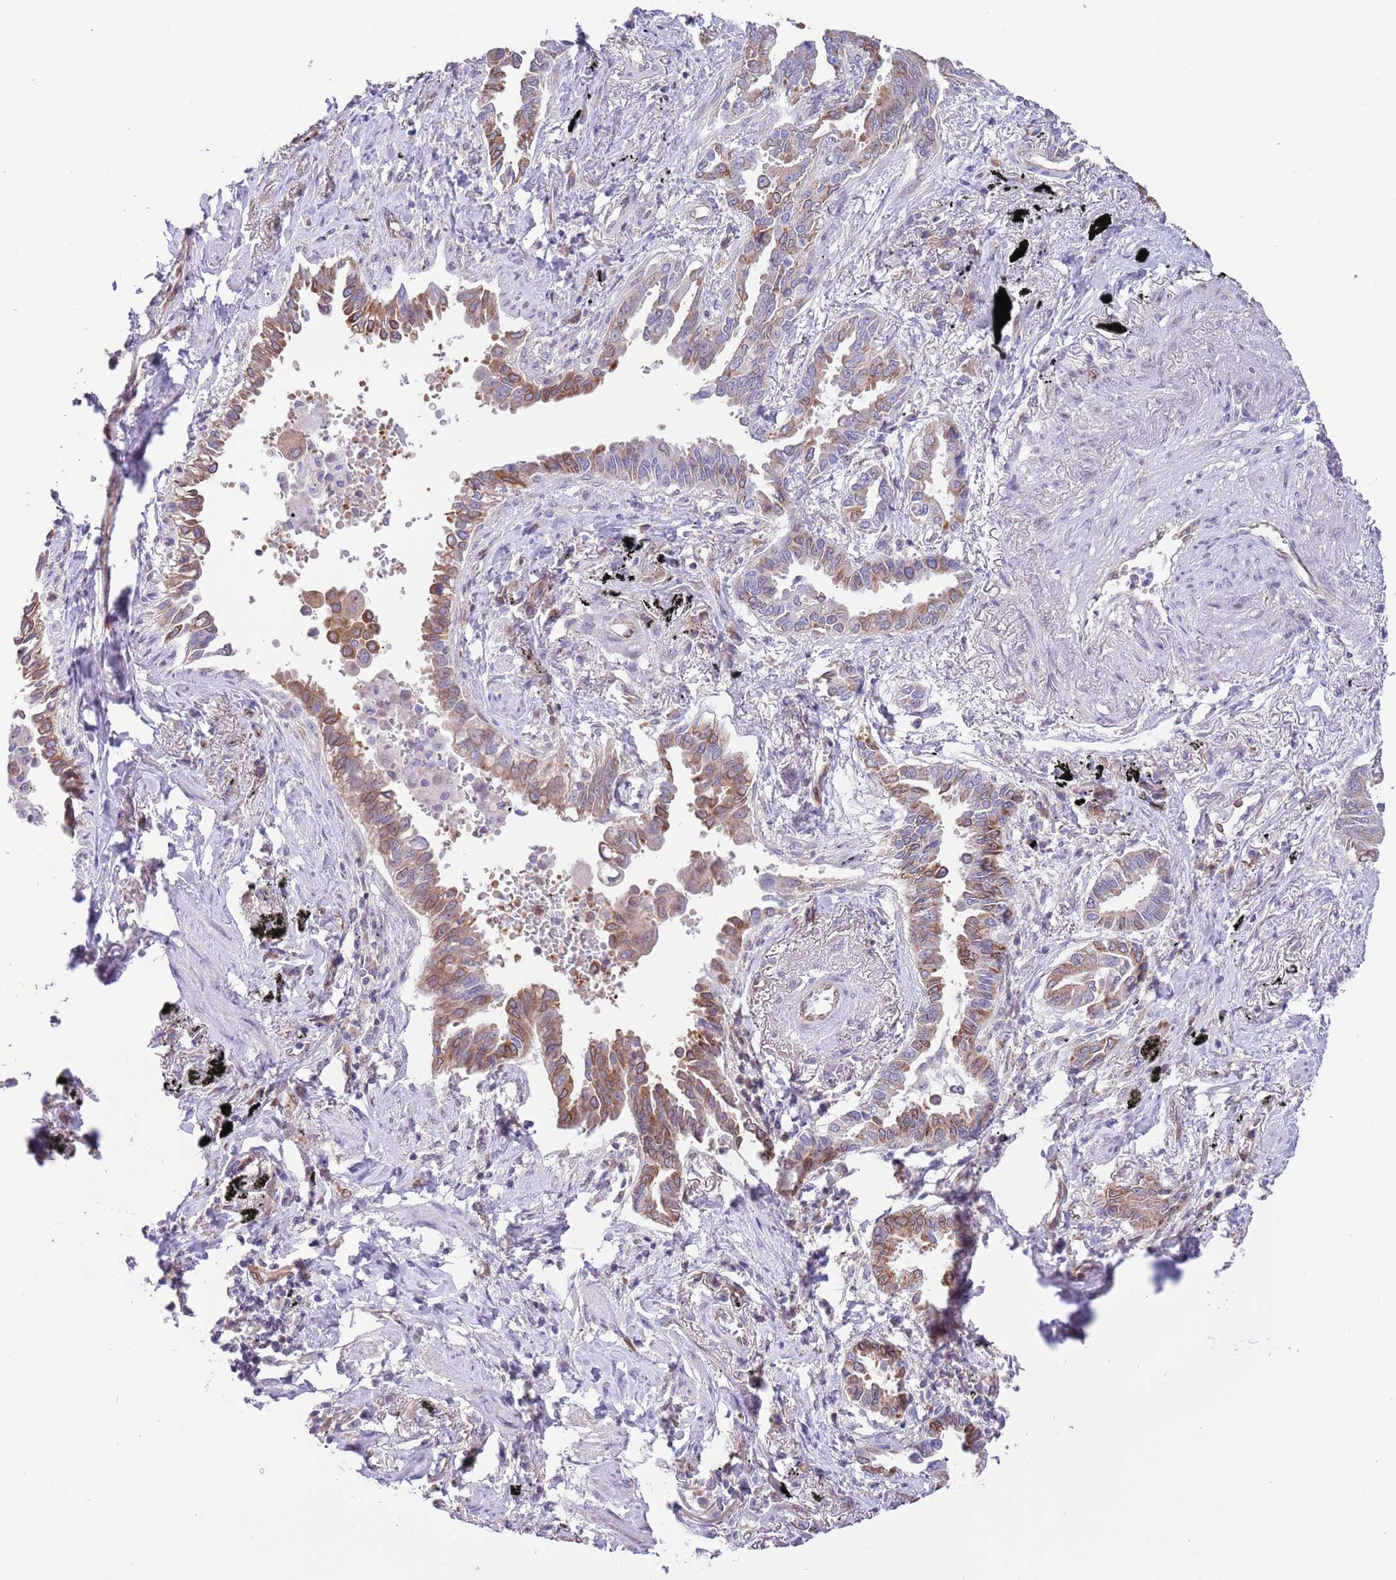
{"staining": {"intensity": "moderate", "quantity": ">75%", "location": "cytoplasmic/membranous"}, "tissue": "lung cancer", "cell_type": "Tumor cells", "image_type": "cancer", "snomed": [{"axis": "morphology", "description": "Adenocarcinoma, NOS"}, {"axis": "topography", "description": "Lung"}], "caption": "This micrograph exhibits immunohistochemistry (IHC) staining of human adenocarcinoma (lung), with medium moderate cytoplasmic/membranous positivity in about >75% of tumor cells.", "gene": "EBPL", "patient": {"sex": "male", "age": 67}}